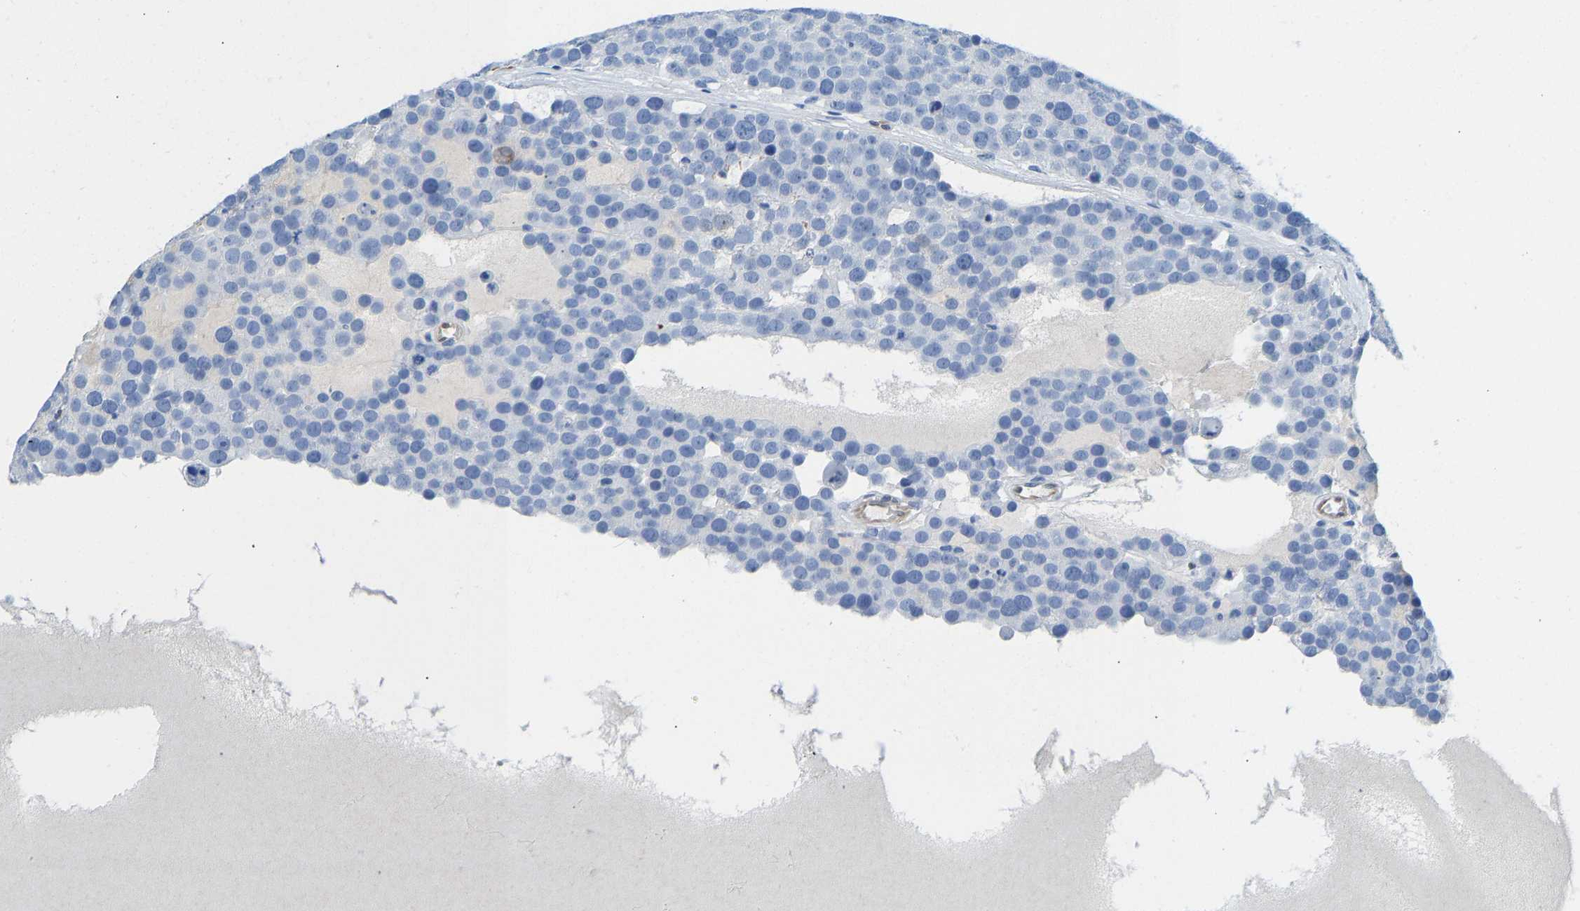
{"staining": {"intensity": "negative", "quantity": "none", "location": "none"}, "tissue": "testis cancer", "cell_type": "Tumor cells", "image_type": "cancer", "snomed": [{"axis": "morphology", "description": "Seminoma, NOS"}, {"axis": "topography", "description": "Testis"}], "caption": "Tumor cells are negative for brown protein staining in testis cancer.", "gene": "NKAIN3", "patient": {"sex": "male", "age": 71}}